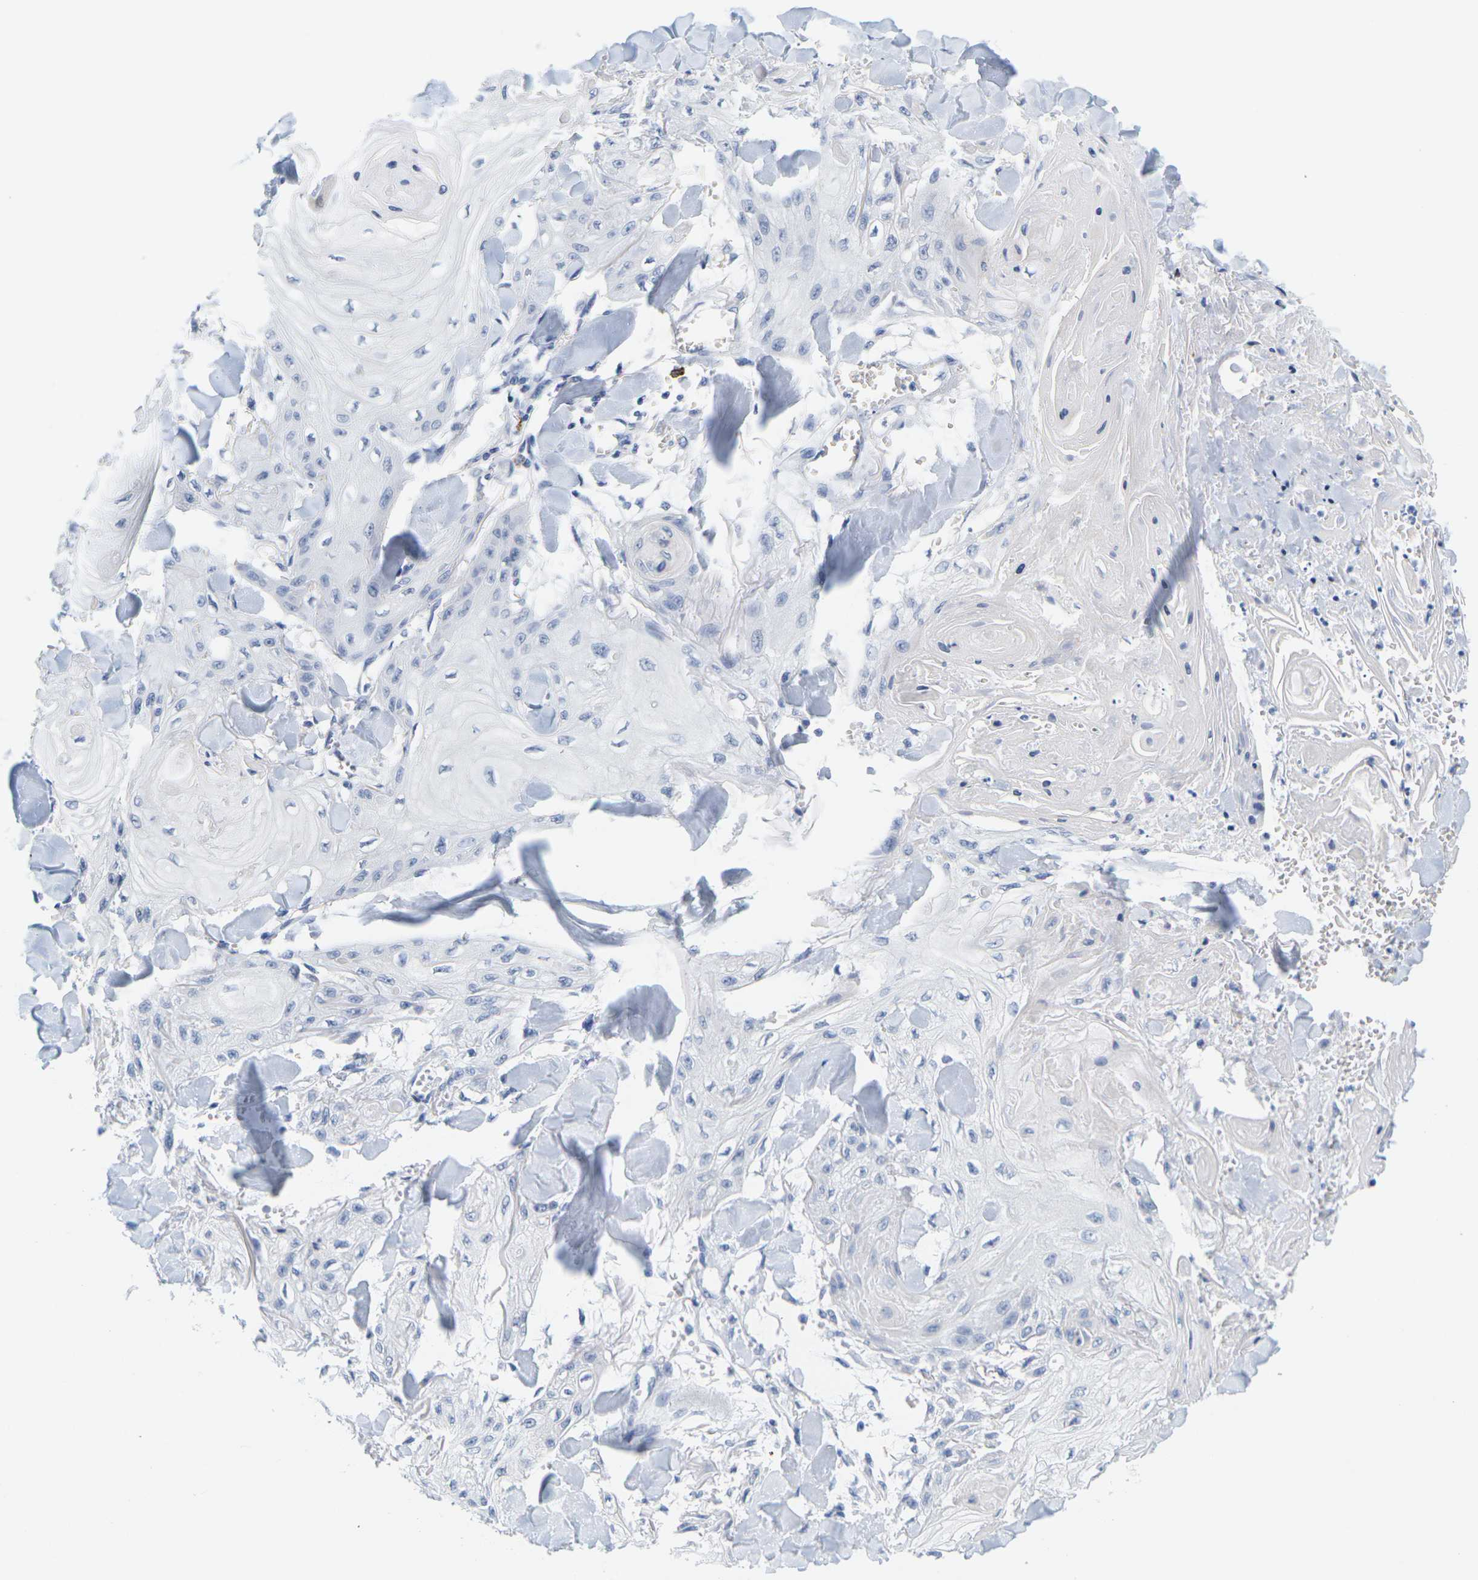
{"staining": {"intensity": "negative", "quantity": "none", "location": "none"}, "tissue": "skin cancer", "cell_type": "Tumor cells", "image_type": "cancer", "snomed": [{"axis": "morphology", "description": "Squamous cell carcinoma, NOS"}, {"axis": "topography", "description": "Skin"}], "caption": "Skin squamous cell carcinoma was stained to show a protein in brown. There is no significant positivity in tumor cells.", "gene": "HLA-DOB", "patient": {"sex": "male", "age": 74}}